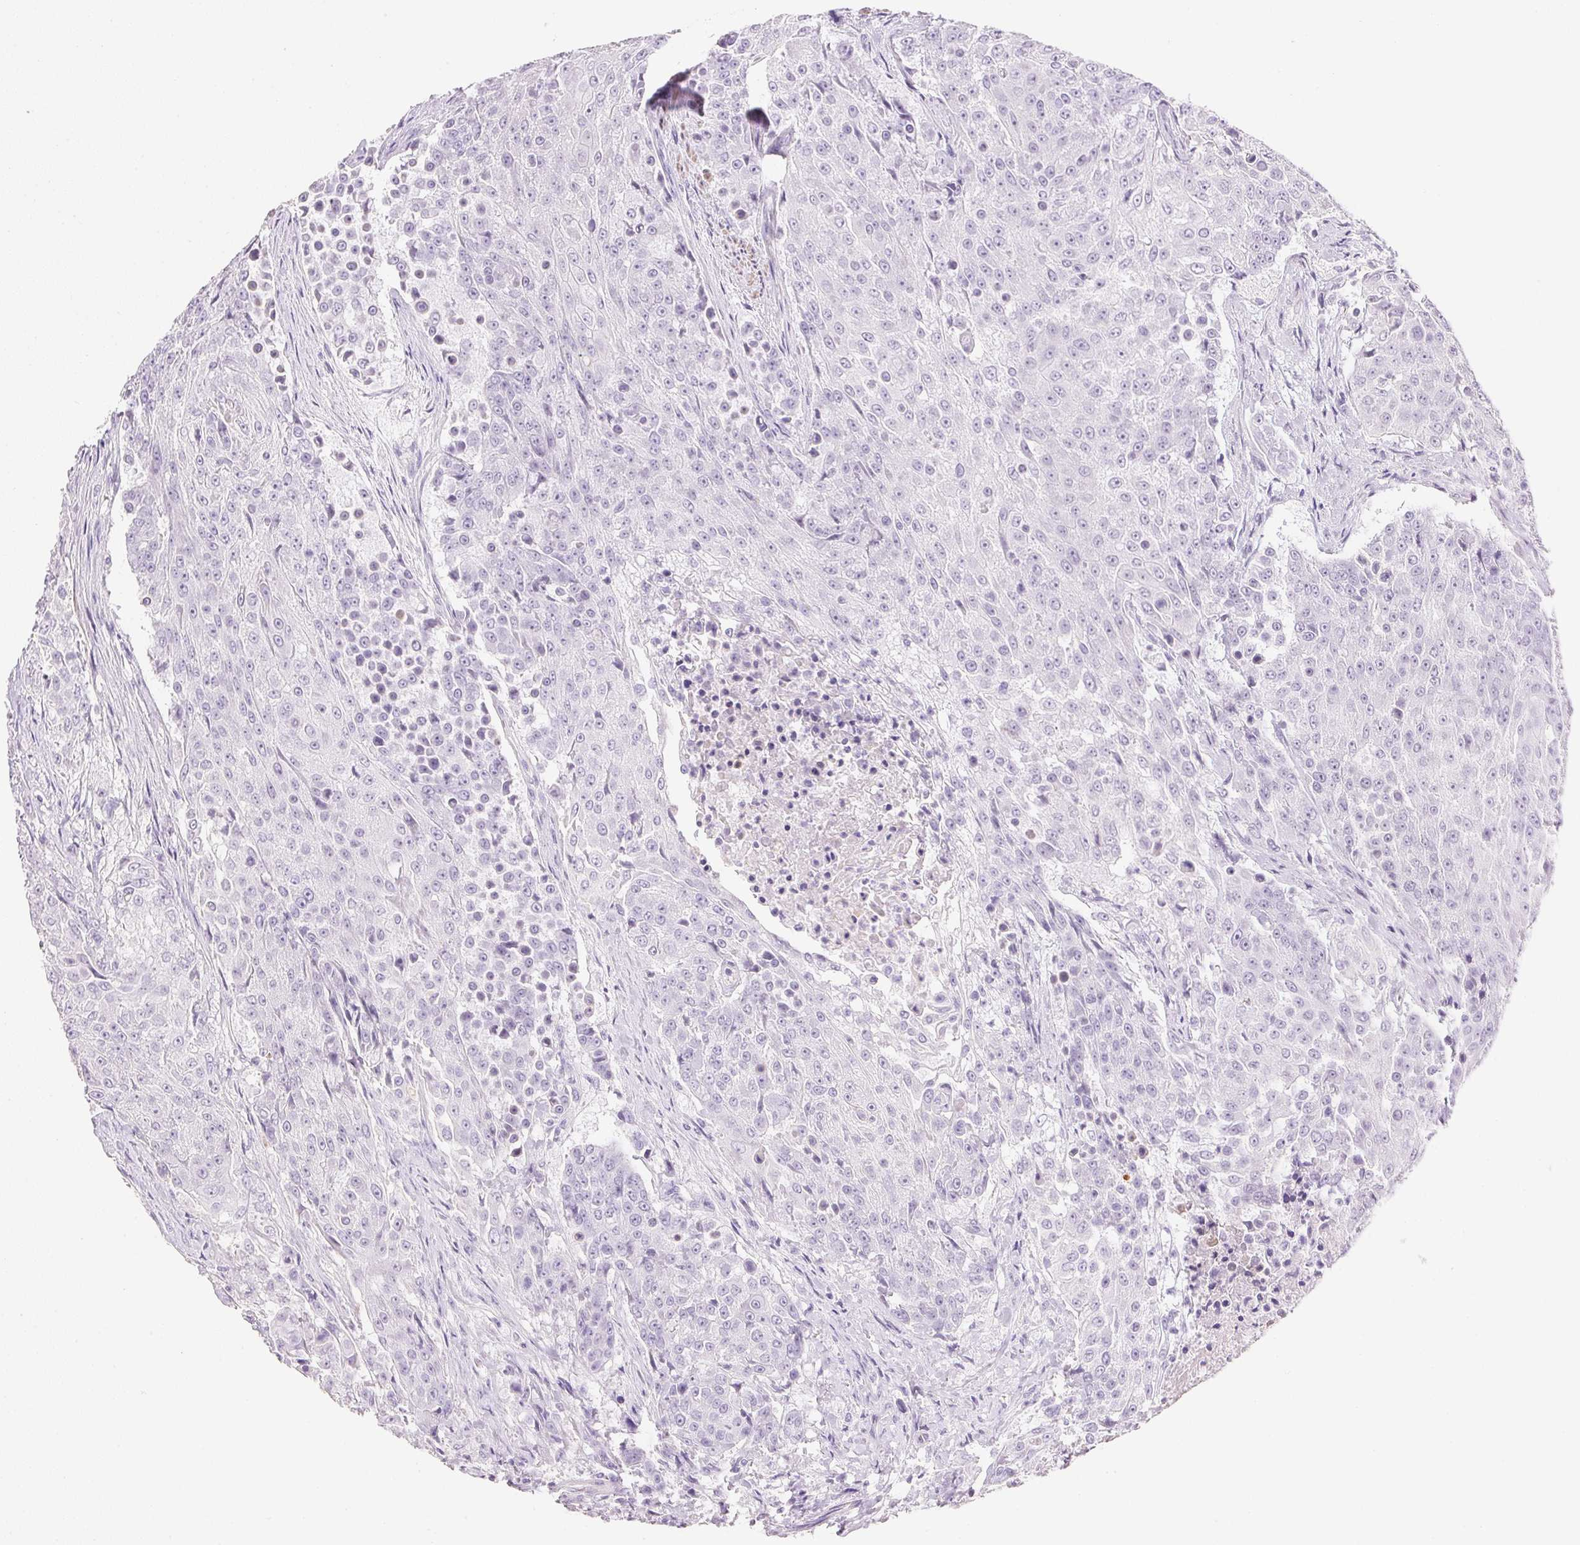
{"staining": {"intensity": "negative", "quantity": "none", "location": "none"}, "tissue": "urothelial cancer", "cell_type": "Tumor cells", "image_type": "cancer", "snomed": [{"axis": "morphology", "description": "Urothelial carcinoma, High grade"}, {"axis": "topography", "description": "Urinary bladder"}], "caption": "IHC micrograph of human high-grade urothelial carcinoma stained for a protein (brown), which exhibits no expression in tumor cells.", "gene": "KCNE2", "patient": {"sex": "female", "age": 63}}